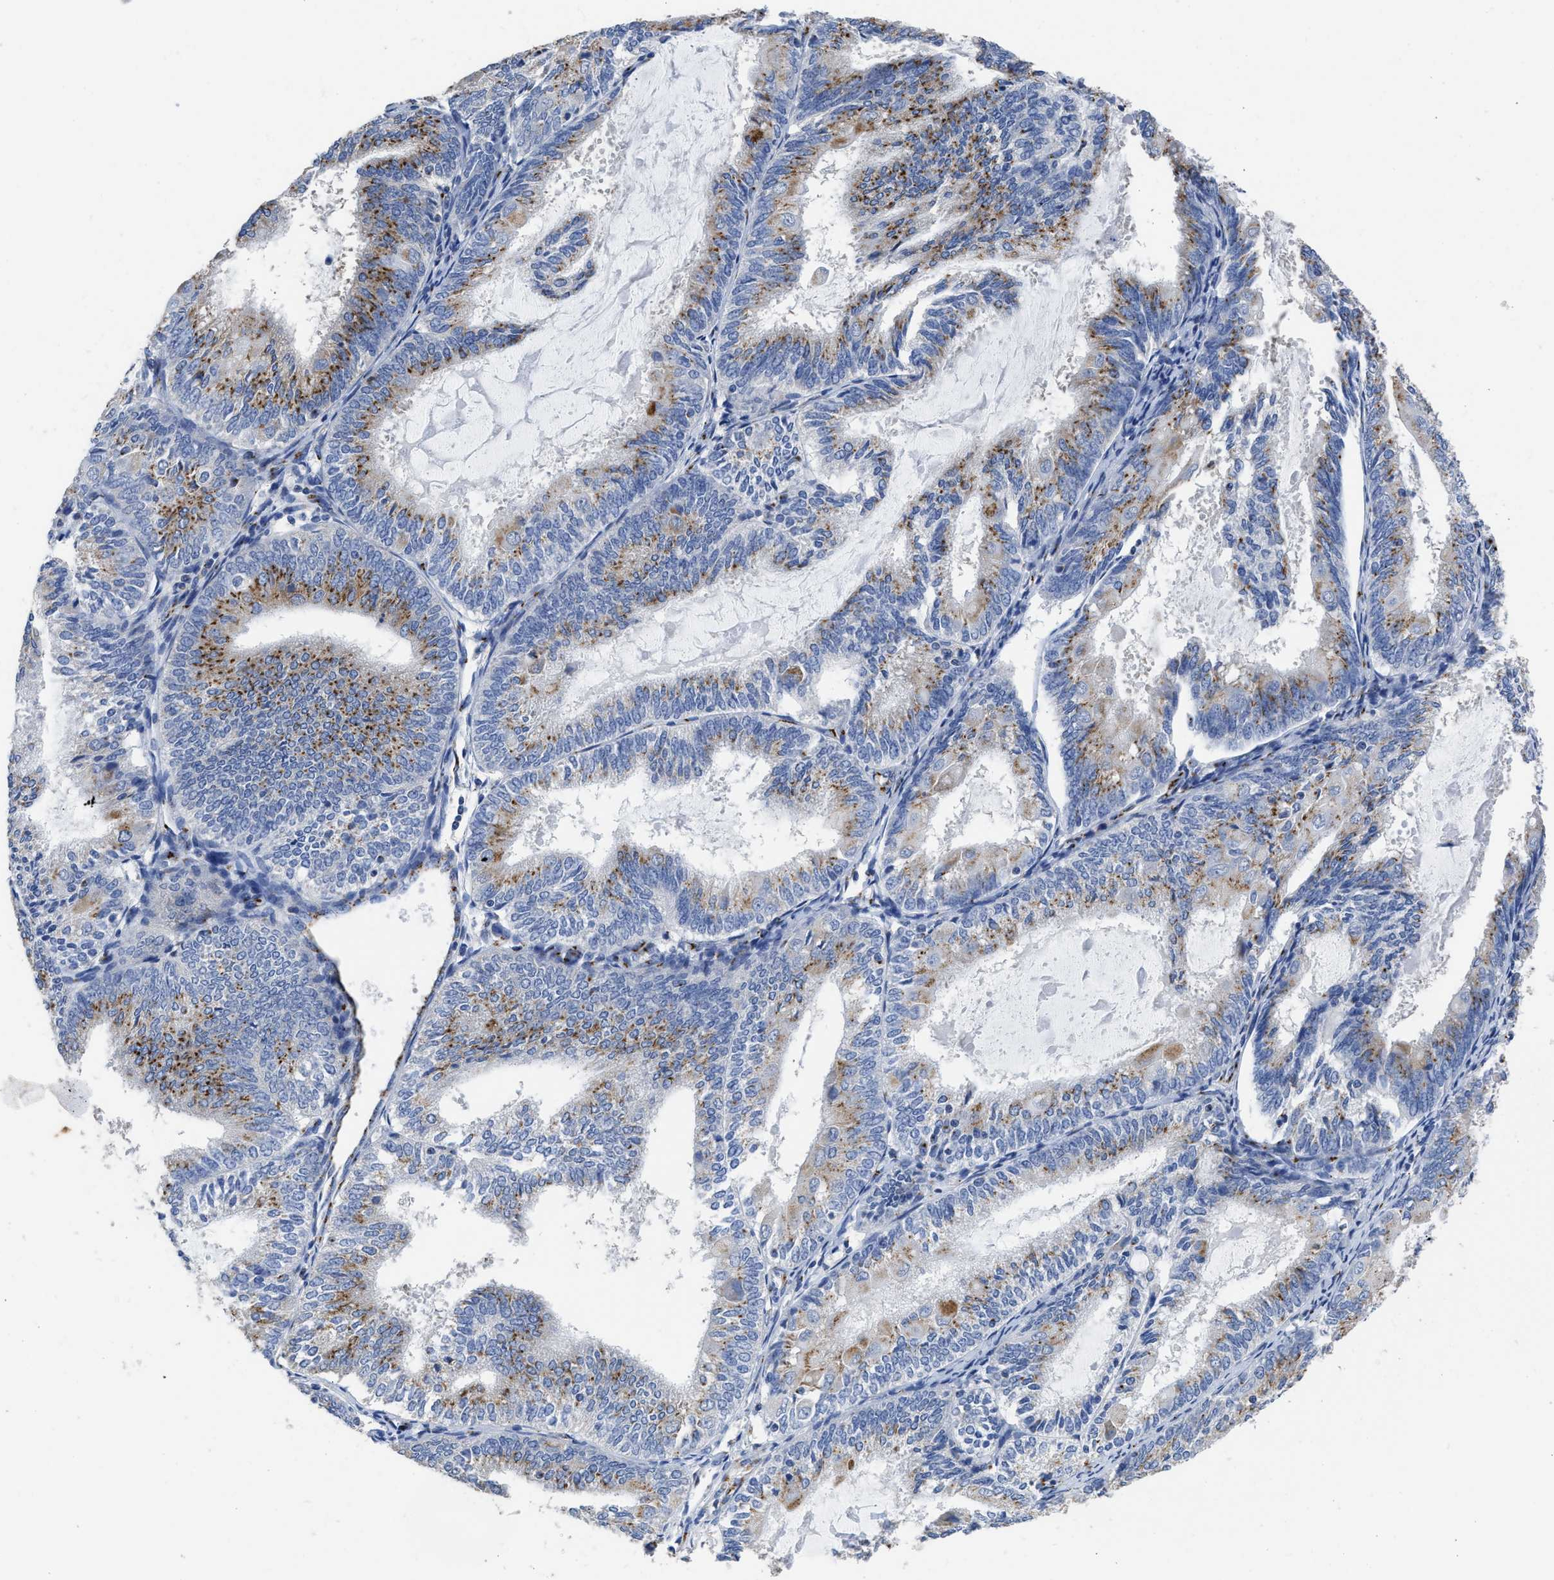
{"staining": {"intensity": "moderate", "quantity": "25%-75%", "location": "cytoplasmic/membranous"}, "tissue": "endometrial cancer", "cell_type": "Tumor cells", "image_type": "cancer", "snomed": [{"axis": "morphology", "description": "Adenocarcinoma, NOS"}, {"axis": "topography", "description": "Endometrium"}], "caption": "Immunohistochemical staining of human adenocarcinoma (endometrial) exhibits medium levels of moderate cytoplasmic/membranous protein expression in approximately 25%-75% of tumor cells.", "gene": "TMEM87A", "patient": {"sex": "female", "age": 81}}